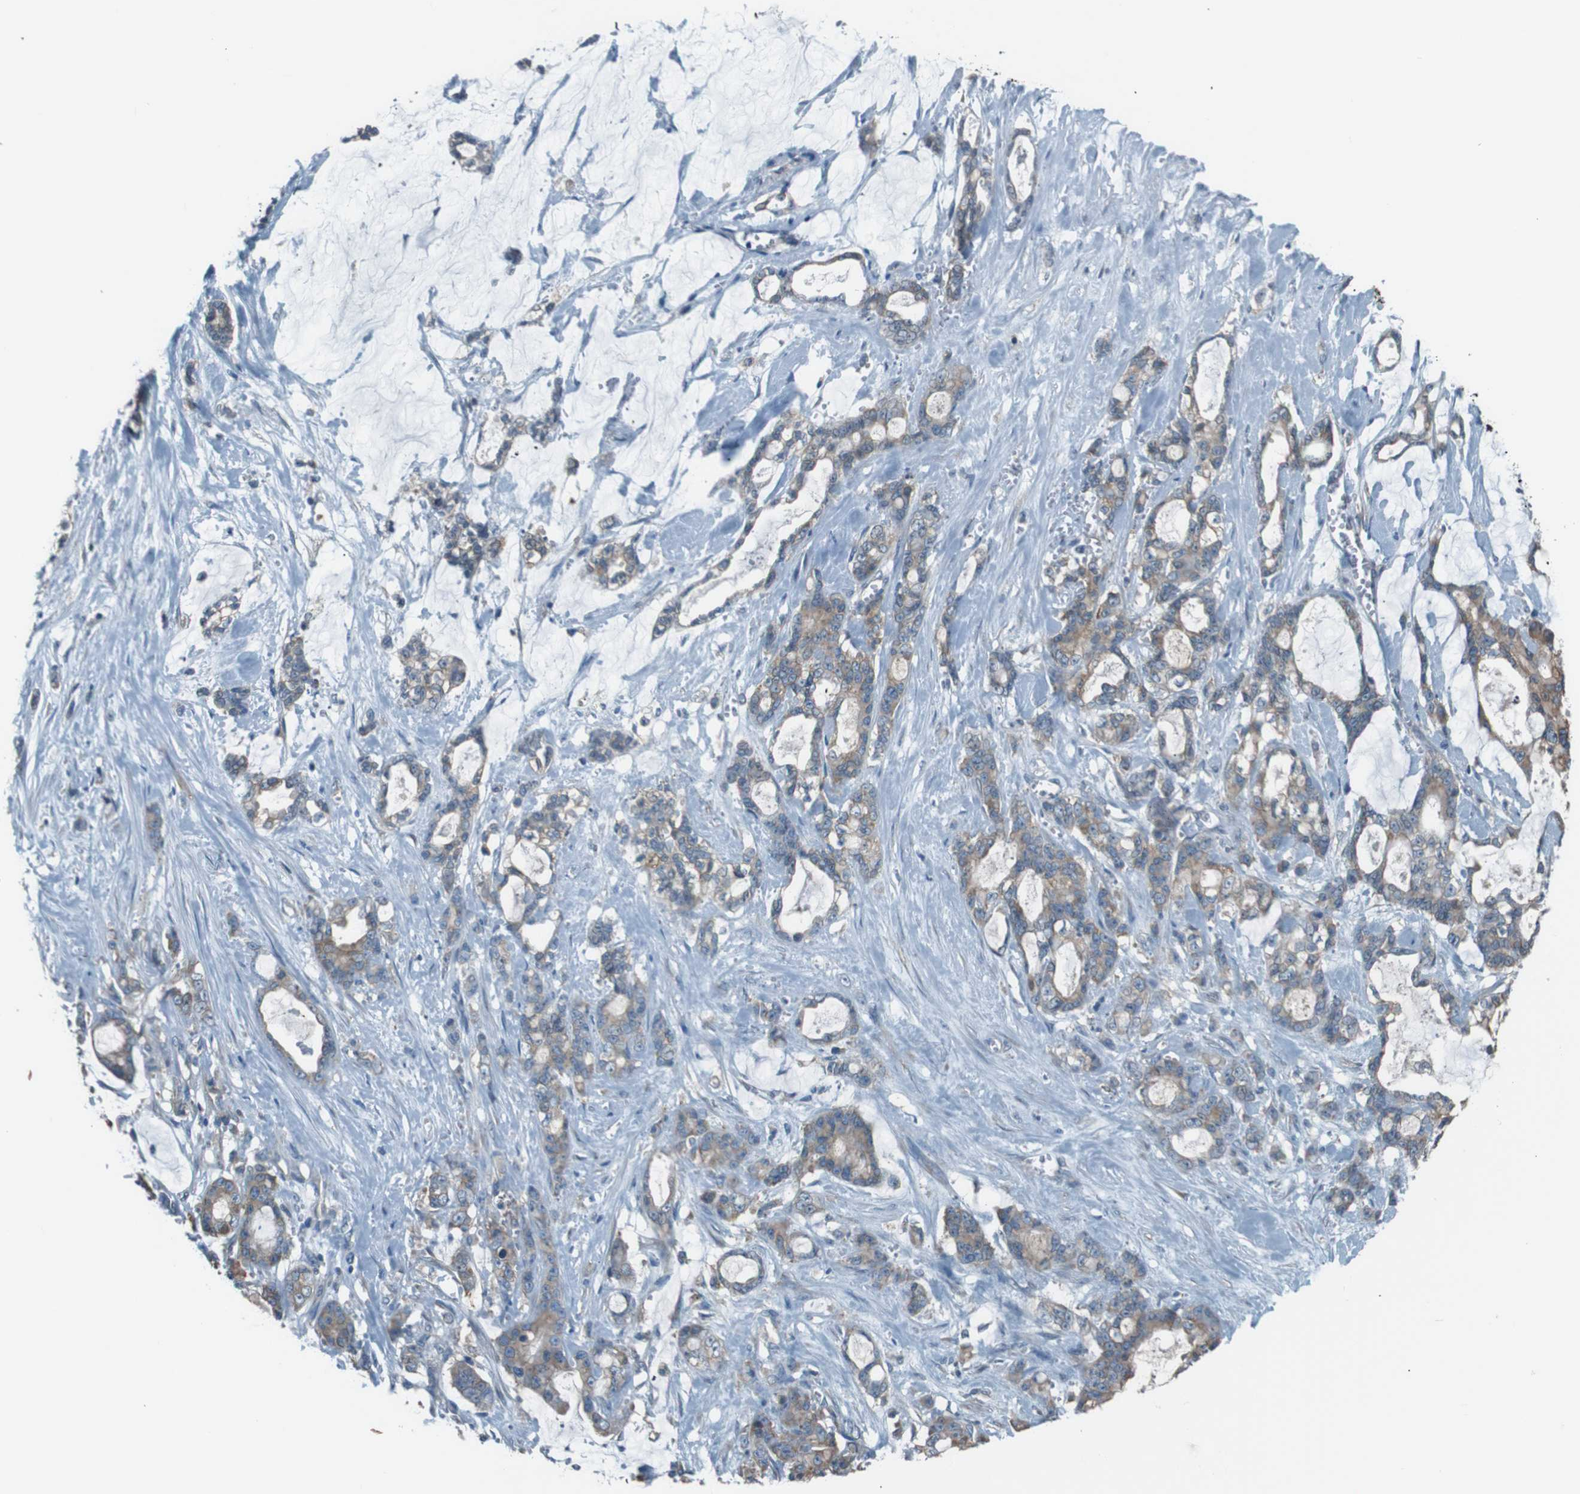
{"staining": {"intensity": "moderate", "quantity": ">75%", "location": "cytoplasmic/membranous"}, "tissue": "pancreatic cancer", "cell_type": "Tumor cells", "image_type": "cancer", "snomed": [{"axis": "morphology", "description": "Adenocarcinoma, NOS"}, {"axis": "topography", "description": "Pancreas"}], "caption": "Pancreatic cancer (adenocarcinoma) stained with DAB (3,3'-diaminobenzidine) IHC displays medium levels of moderate cytoplasmic/membranous staining in about >75% of tumor cells.", "gene": "SIGMAR1", "patient": {"sex": "female", "age": 73}}